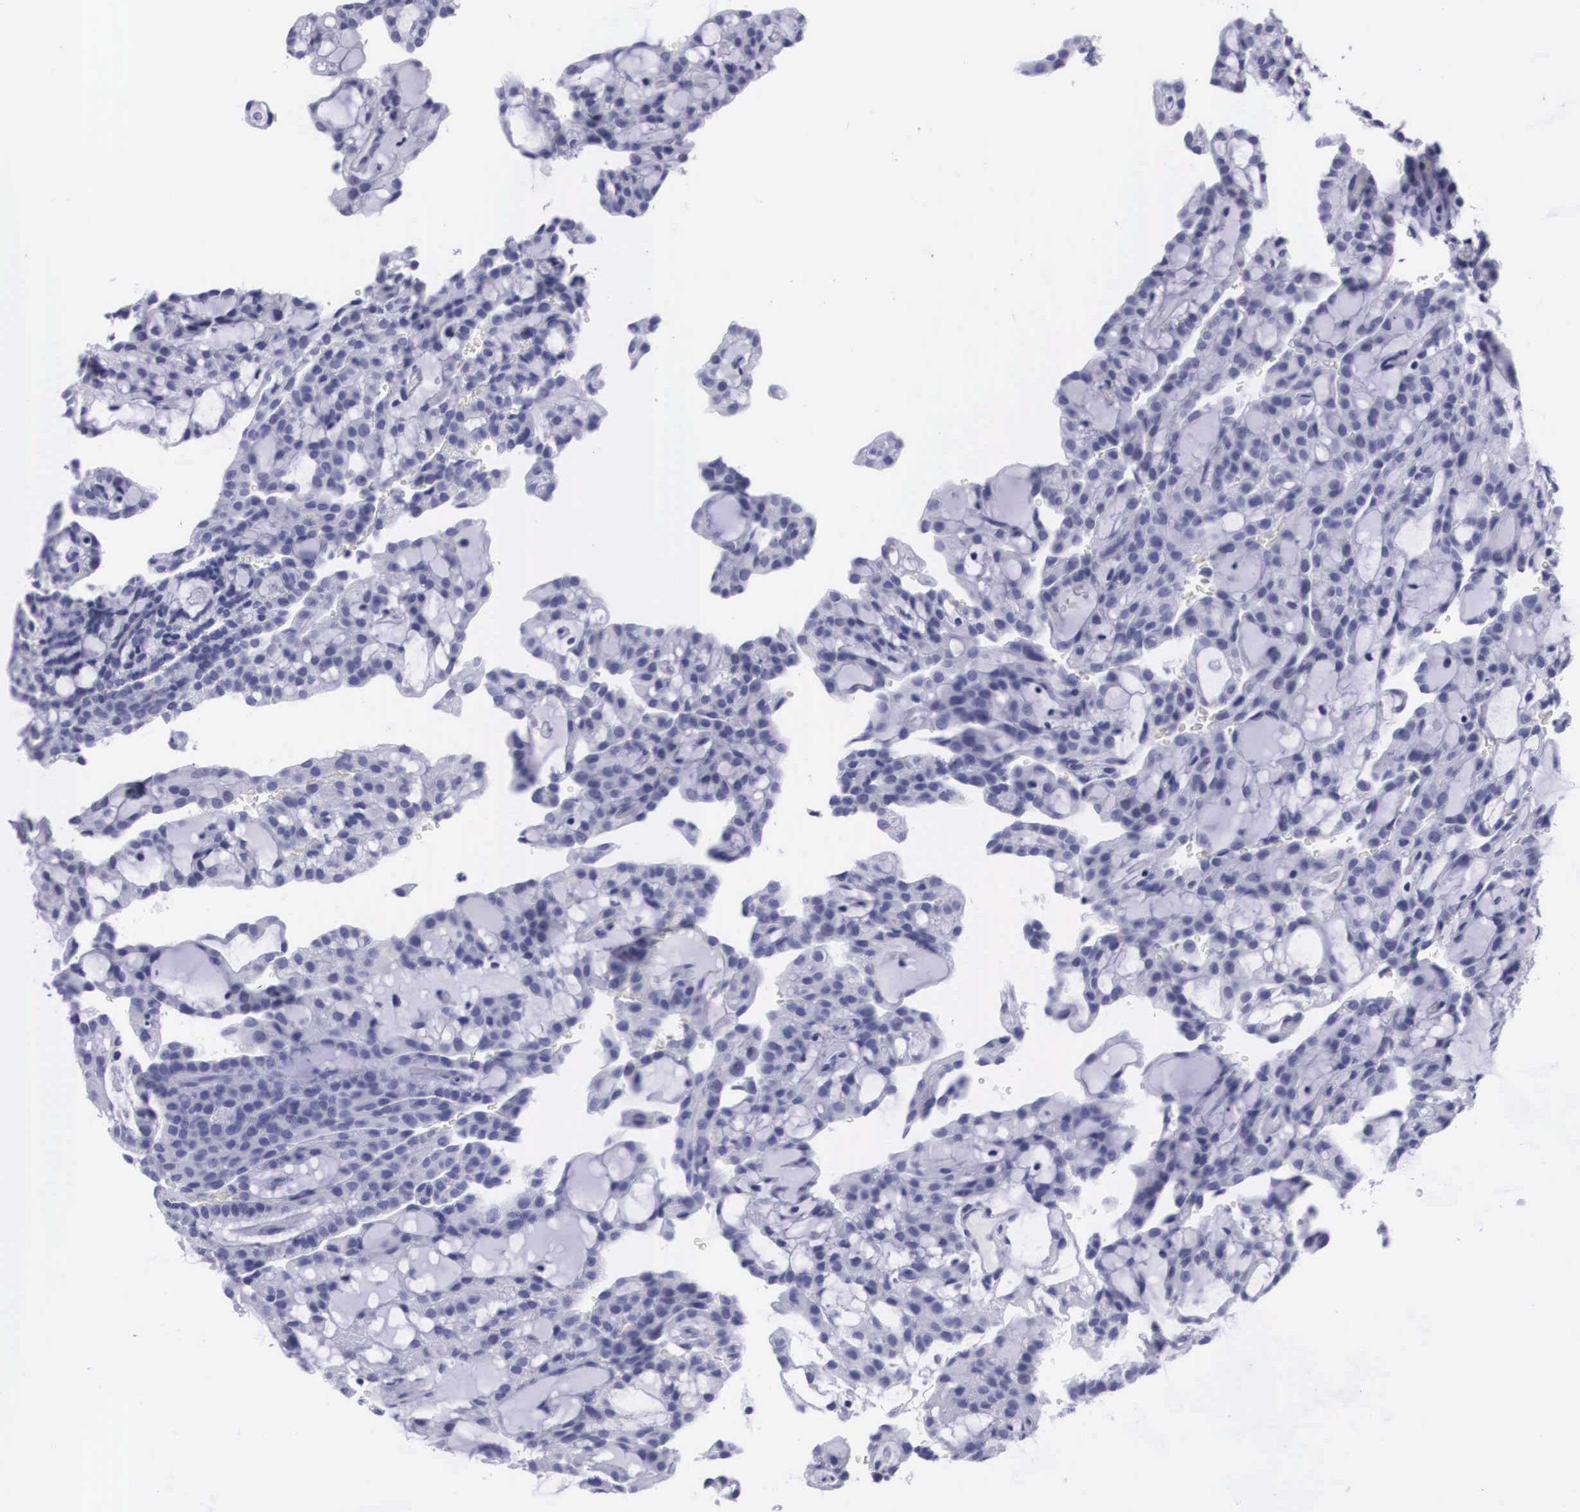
{"staining": {"intensity": "negative", "quantity": "none", "location": "none"}, "tissue": "renal cancer", "cell_type": "Tumor cells", "image_type": "cancer", "snomed": [{"axis": "morphology", "description": "Adenocarcinoma, NOS"}, {"axis": "topography", "description": "Kidney"}], "caption": "A high-resolution histopathology image shows IHC staining of renal cancer, which shows no significant positivity in tumor cells. (DAB IHC, high magnification).", "gene": "C22orf31", "patient": {"sex": "male", "age": 63}}